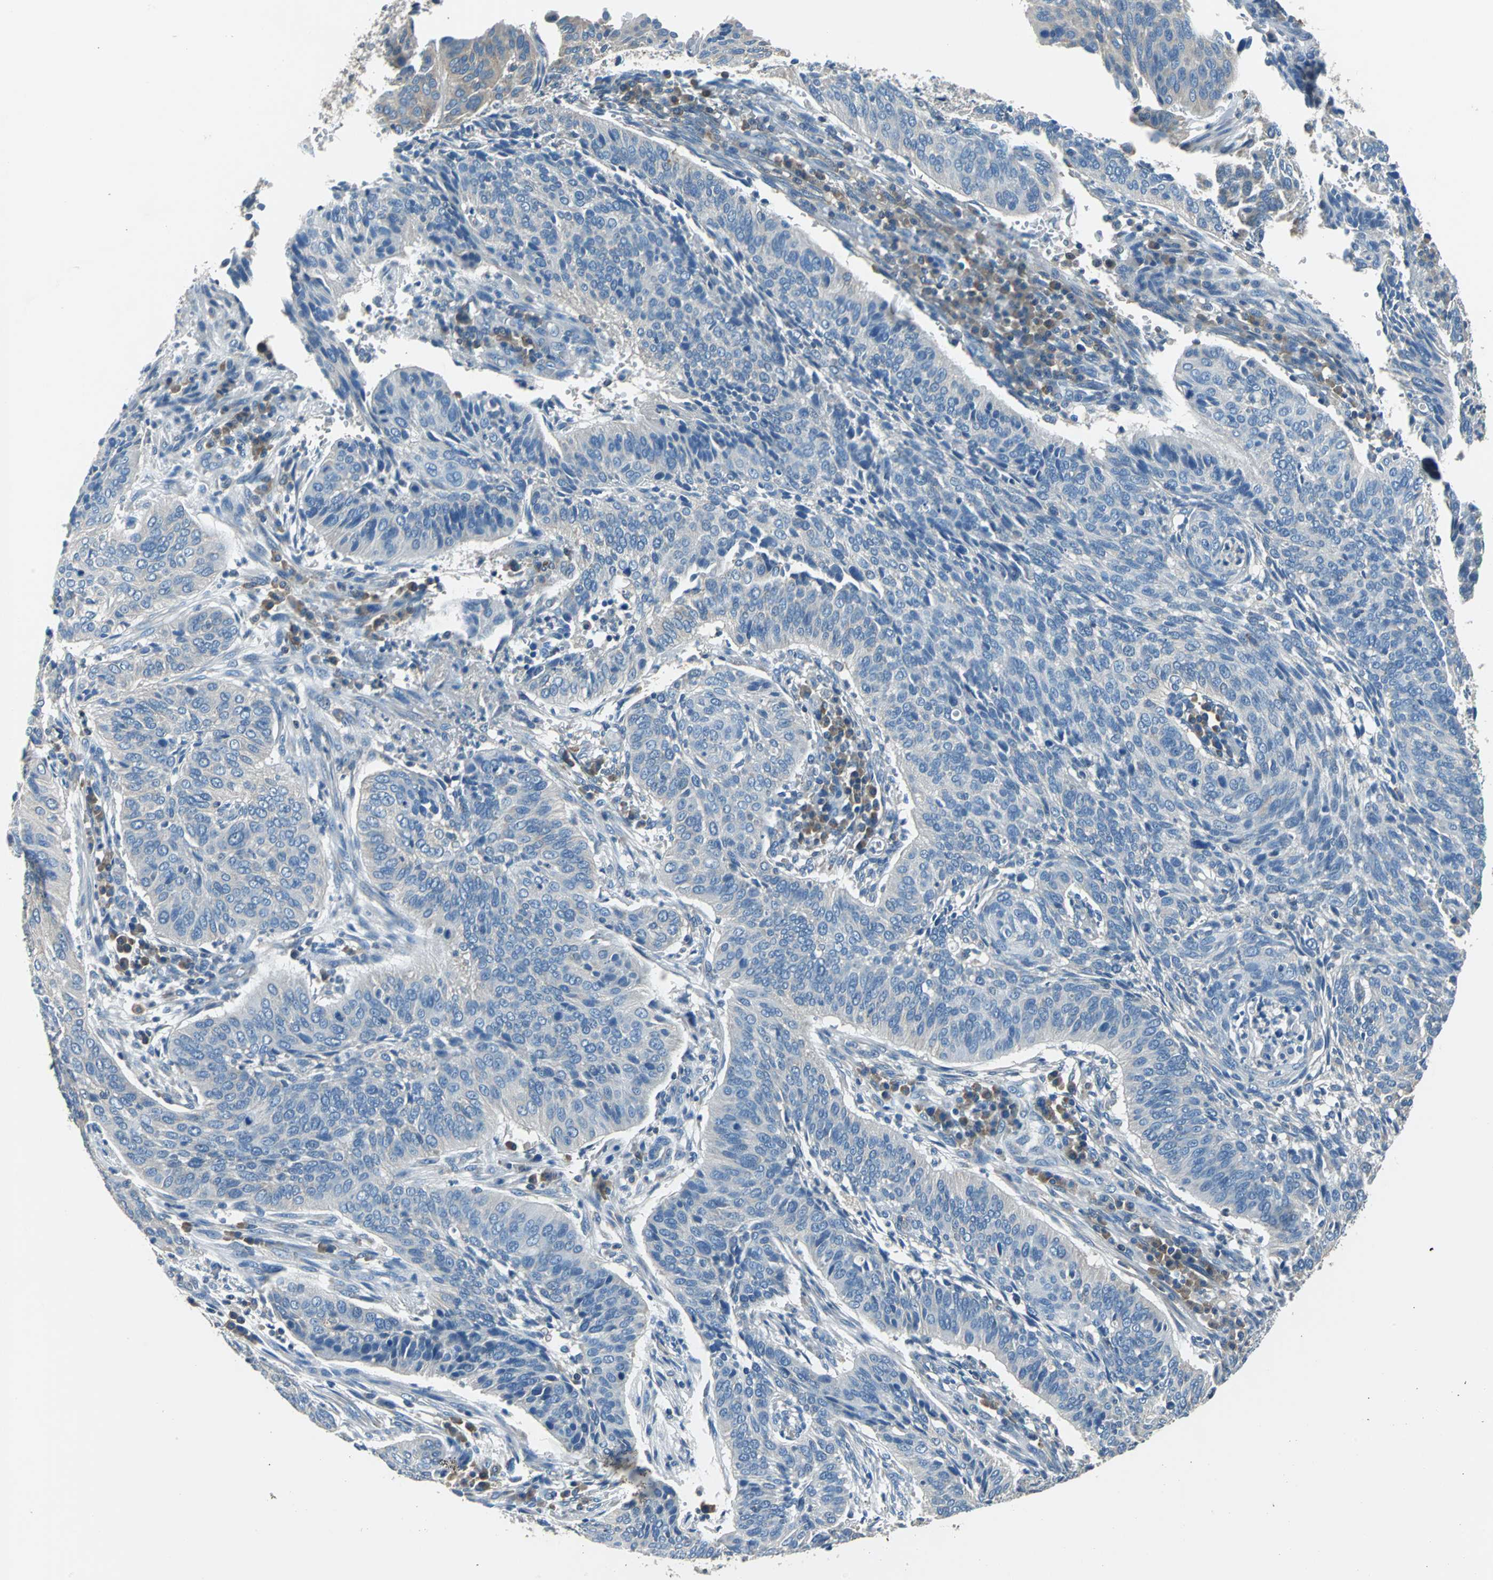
{"staining": {"intensity": "negative", "quantity": "none", "location": "none"}, "tissue": "cervical cancer", "cell_type": "Tumor cells", "image_type": "cancer", "snomed": [{"axis": "morphology", "description": "Squamous cell carcinoma, NOS"}, {"axis": "topography", "description": "Cervix"}], "caption": "Tumor cells are negative for brown protein staining in cervical cancer (squamous cell carcinoma).", "gene": "PRKCA", "patient": {"sex": "female", "age": 39}}